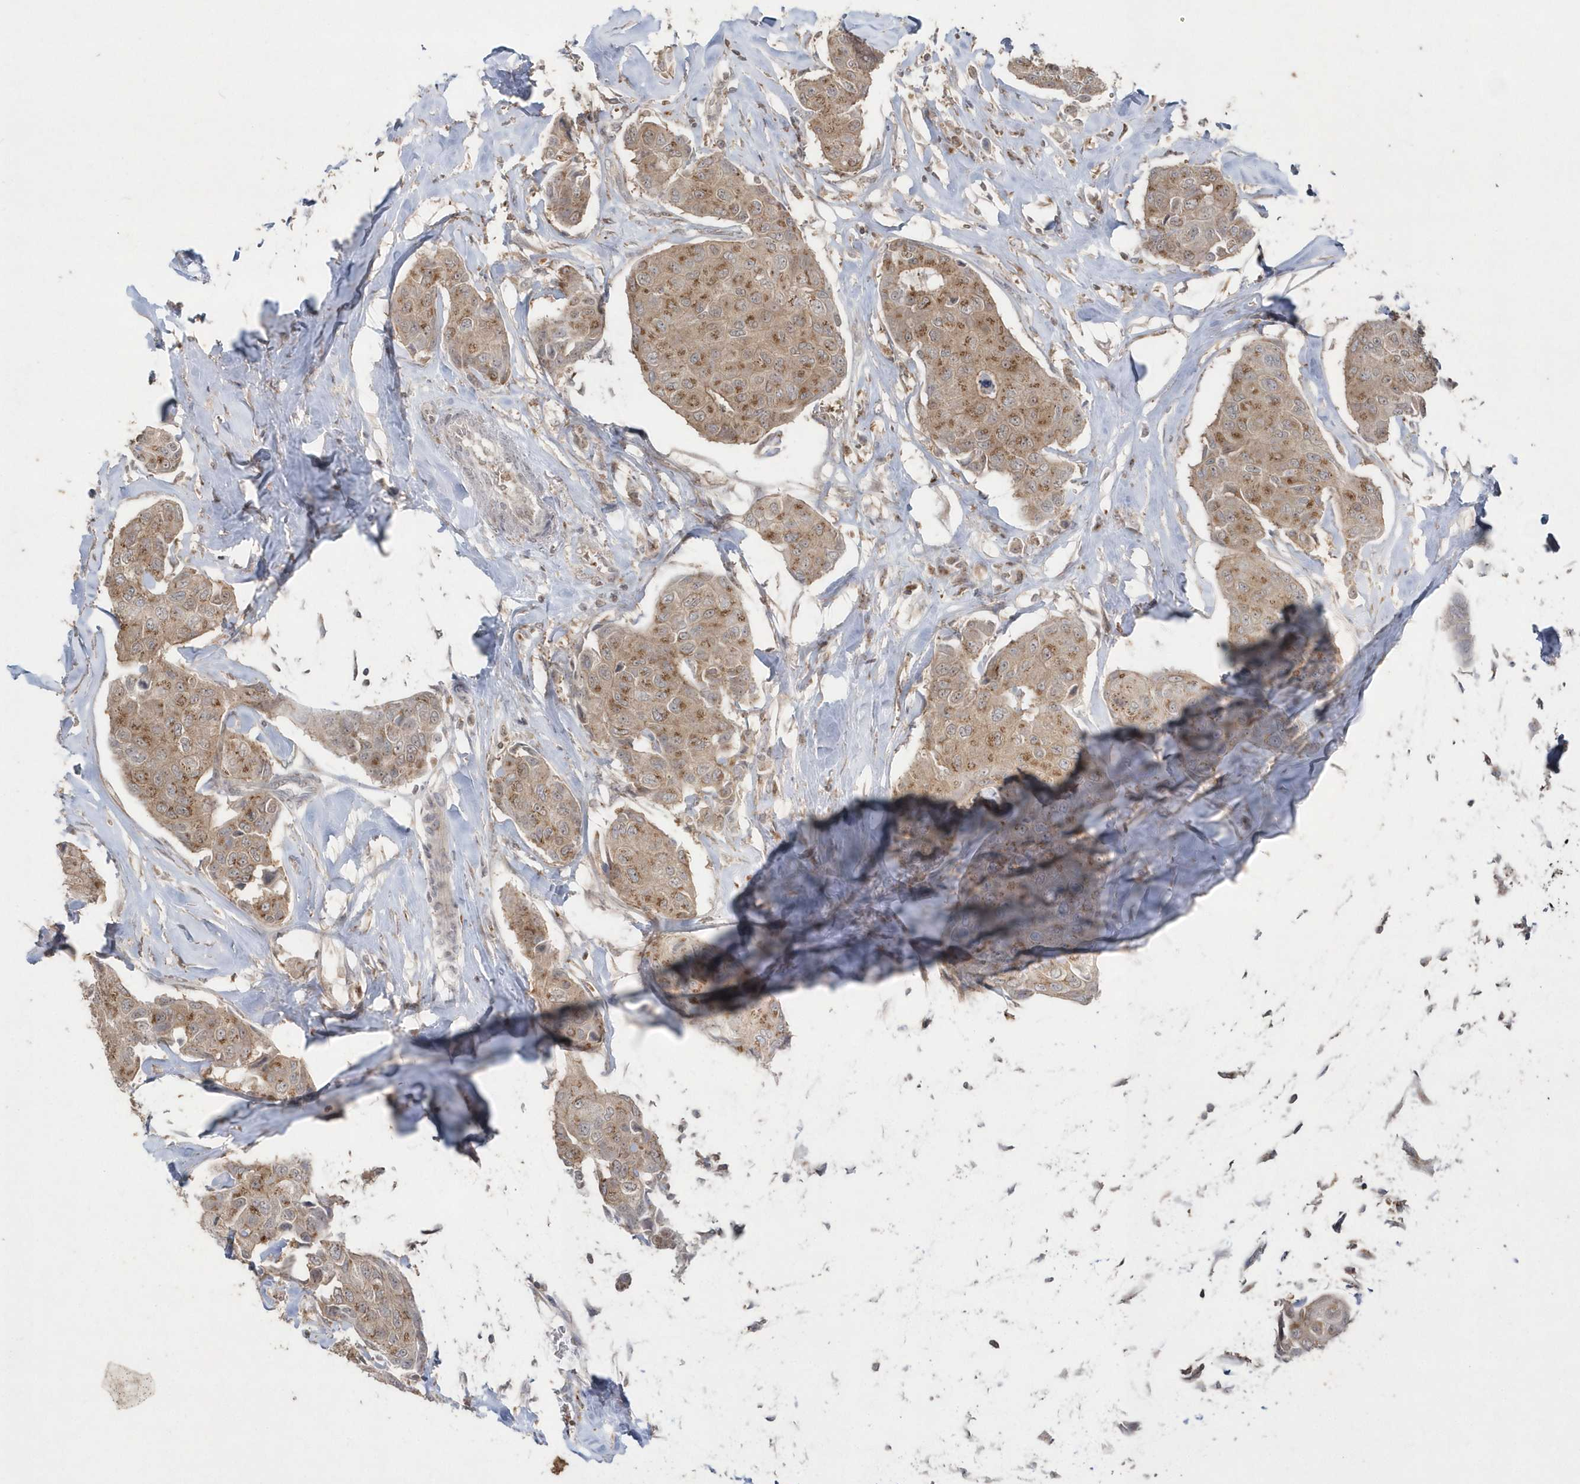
{"staining": {"intensity": "moderate", "quantity": ">75%", "location": "cytoplasmic/membranous"}, "tissue": "breast cancer", "cell_type": "Tumor cells", "image_type": "cancer", "snomed": [{"axis": "morphology", "description": "Duct carcinoma"}, {"axis": "topography", "description": "Breast"}], "caption": "A high-resolution photomicrograph shows IHC staining of breast cancer, which exhibits moderate cytoplasmic/membranous expression in about >75% of tumor cells. Using DAB (3,3'-diaminobenzidine) (brown) and hematoxylin (blue) stains, captured at high magnification using brightfield microscopy.", "gene": "GEMIN6", "patient": {"sex": "female", "age": 80}}